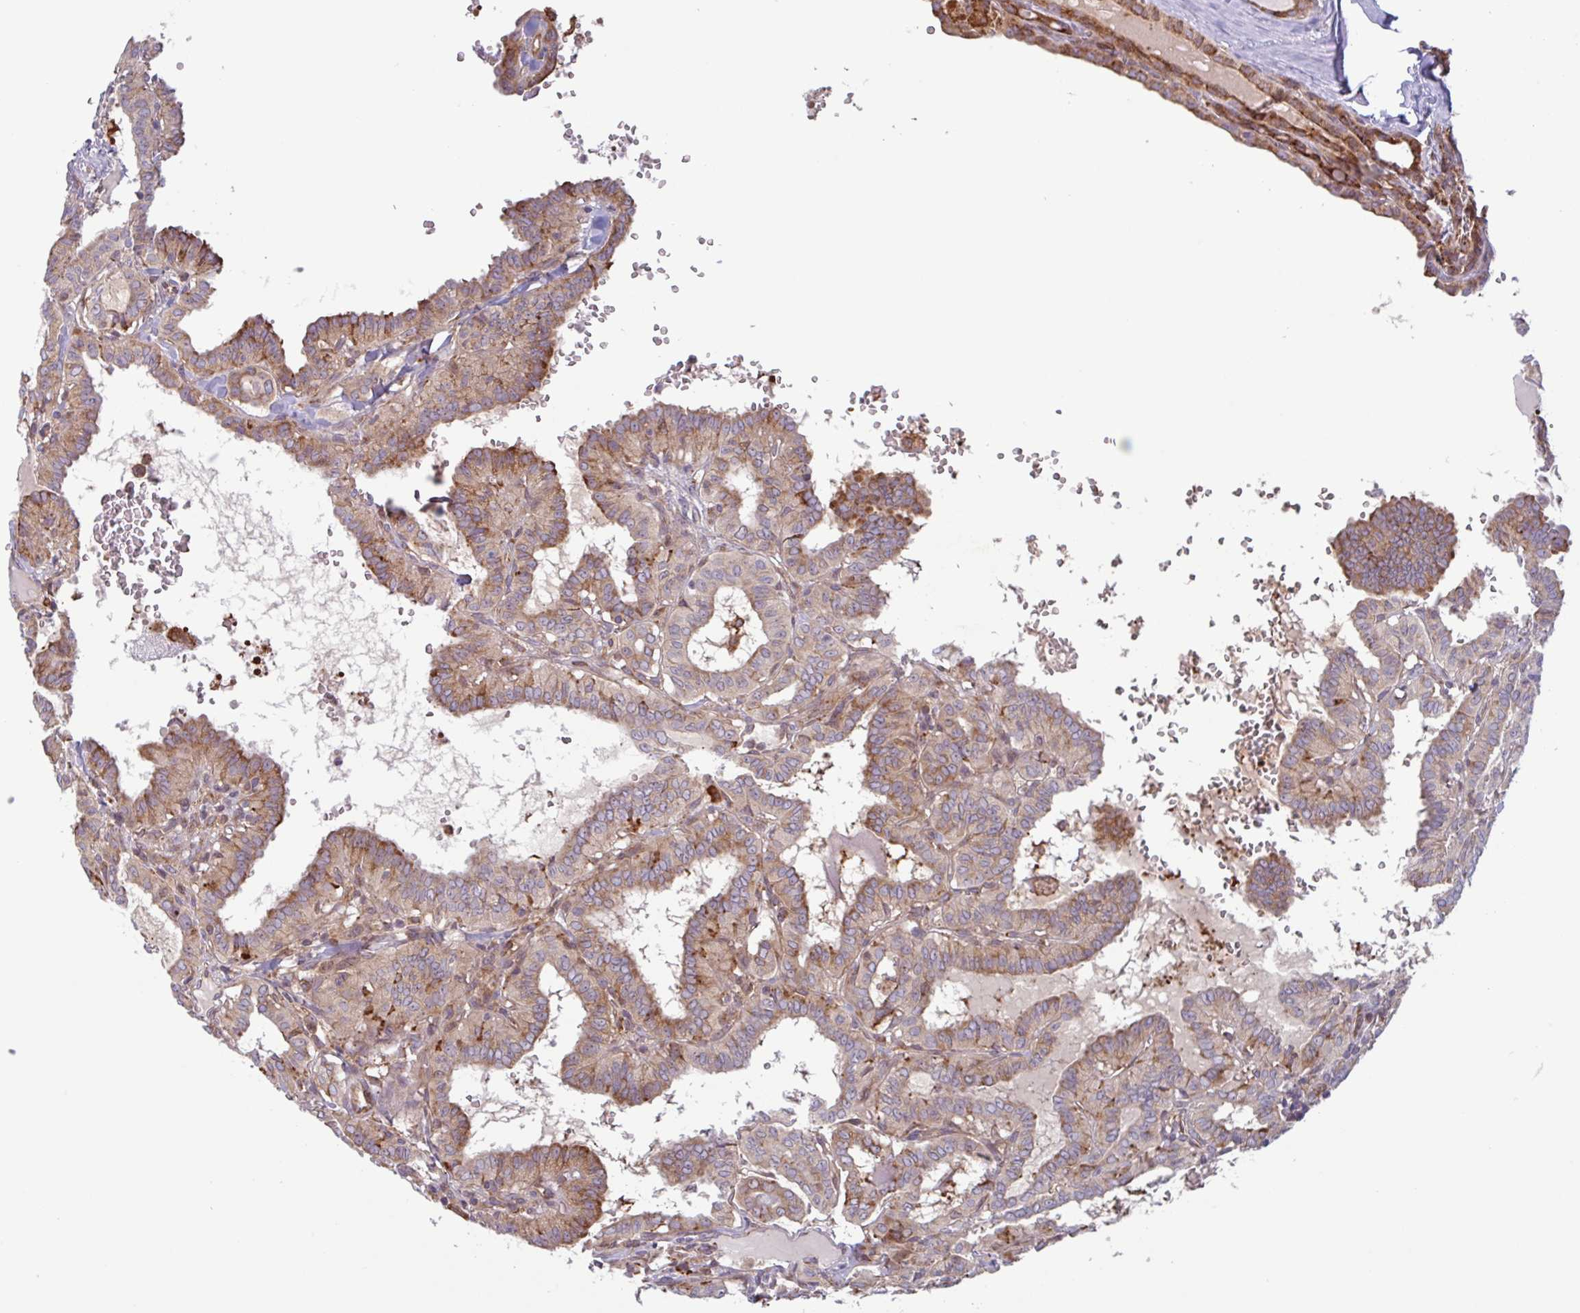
{"staining": {"intensity": "strong", "quantity": "25%-75%", "location": "cytoplasmic/membranous"}, "tissue": "thyroid cancer", "cell_type": "Tumor cells", "image_type": "cancer", "snomed": [{"axis": "morphology", "description": "Papillary adenocarcinoma, NOS"}, {"axis": "topography", "description": "Thyroid gland"}], "caption": "This histopathology image shows immunohistochemistry (IHC) staining of human thyroid papillary adenocarcinoma, with high strong cytoplasmic/membranous expression in approximately 25%-75% of tumor cells.", "gene": "RIT1", "patient": {"sex": "female", "age": 21}}